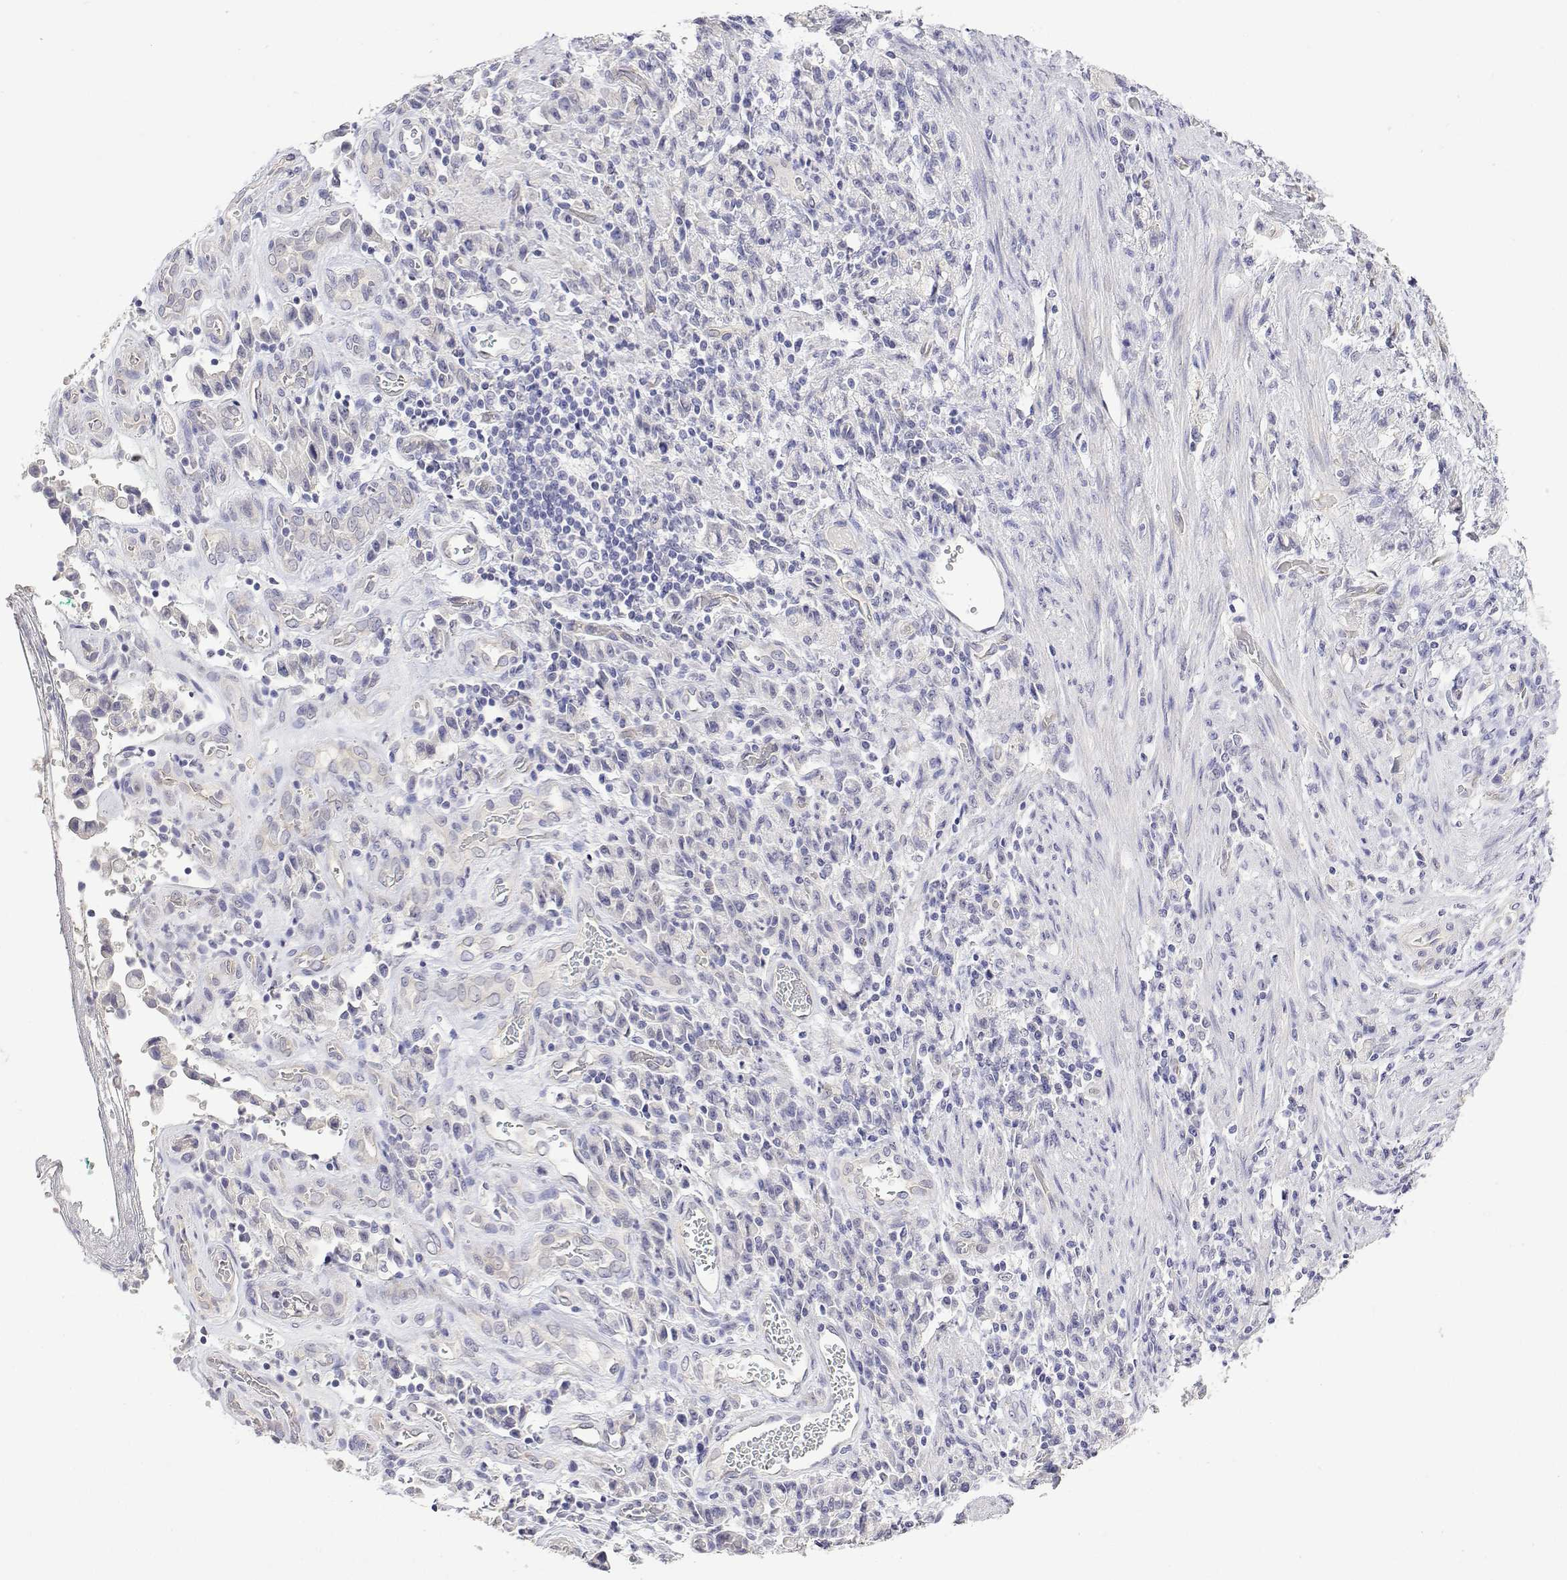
{"staining": {"intensity": "negative", "quantity": "none", "location": "none"}, "tissue": "stomach cancer", "cell_type": "Tumor cells", "image_type": "cancer", "snomed": [{"axis": "morphology", "description": "Adenocarcinoma, NOS"}, {"axis": "topography", "description": "Stomach"}], "caption": "DAB (3,3'-diaminobenzidine) immunohistochemical staining of stomach cancer (adenocarcinoma) demonstrates no significant positivity in tumor cells. Brightfield microscopy of immunohistochemistry (IHC) stained with DAB (brown) and hematoxylin (blue), captured at high magnification.", "gene": "PLCB1", "patient": {"sex": "male", "age": 77}}